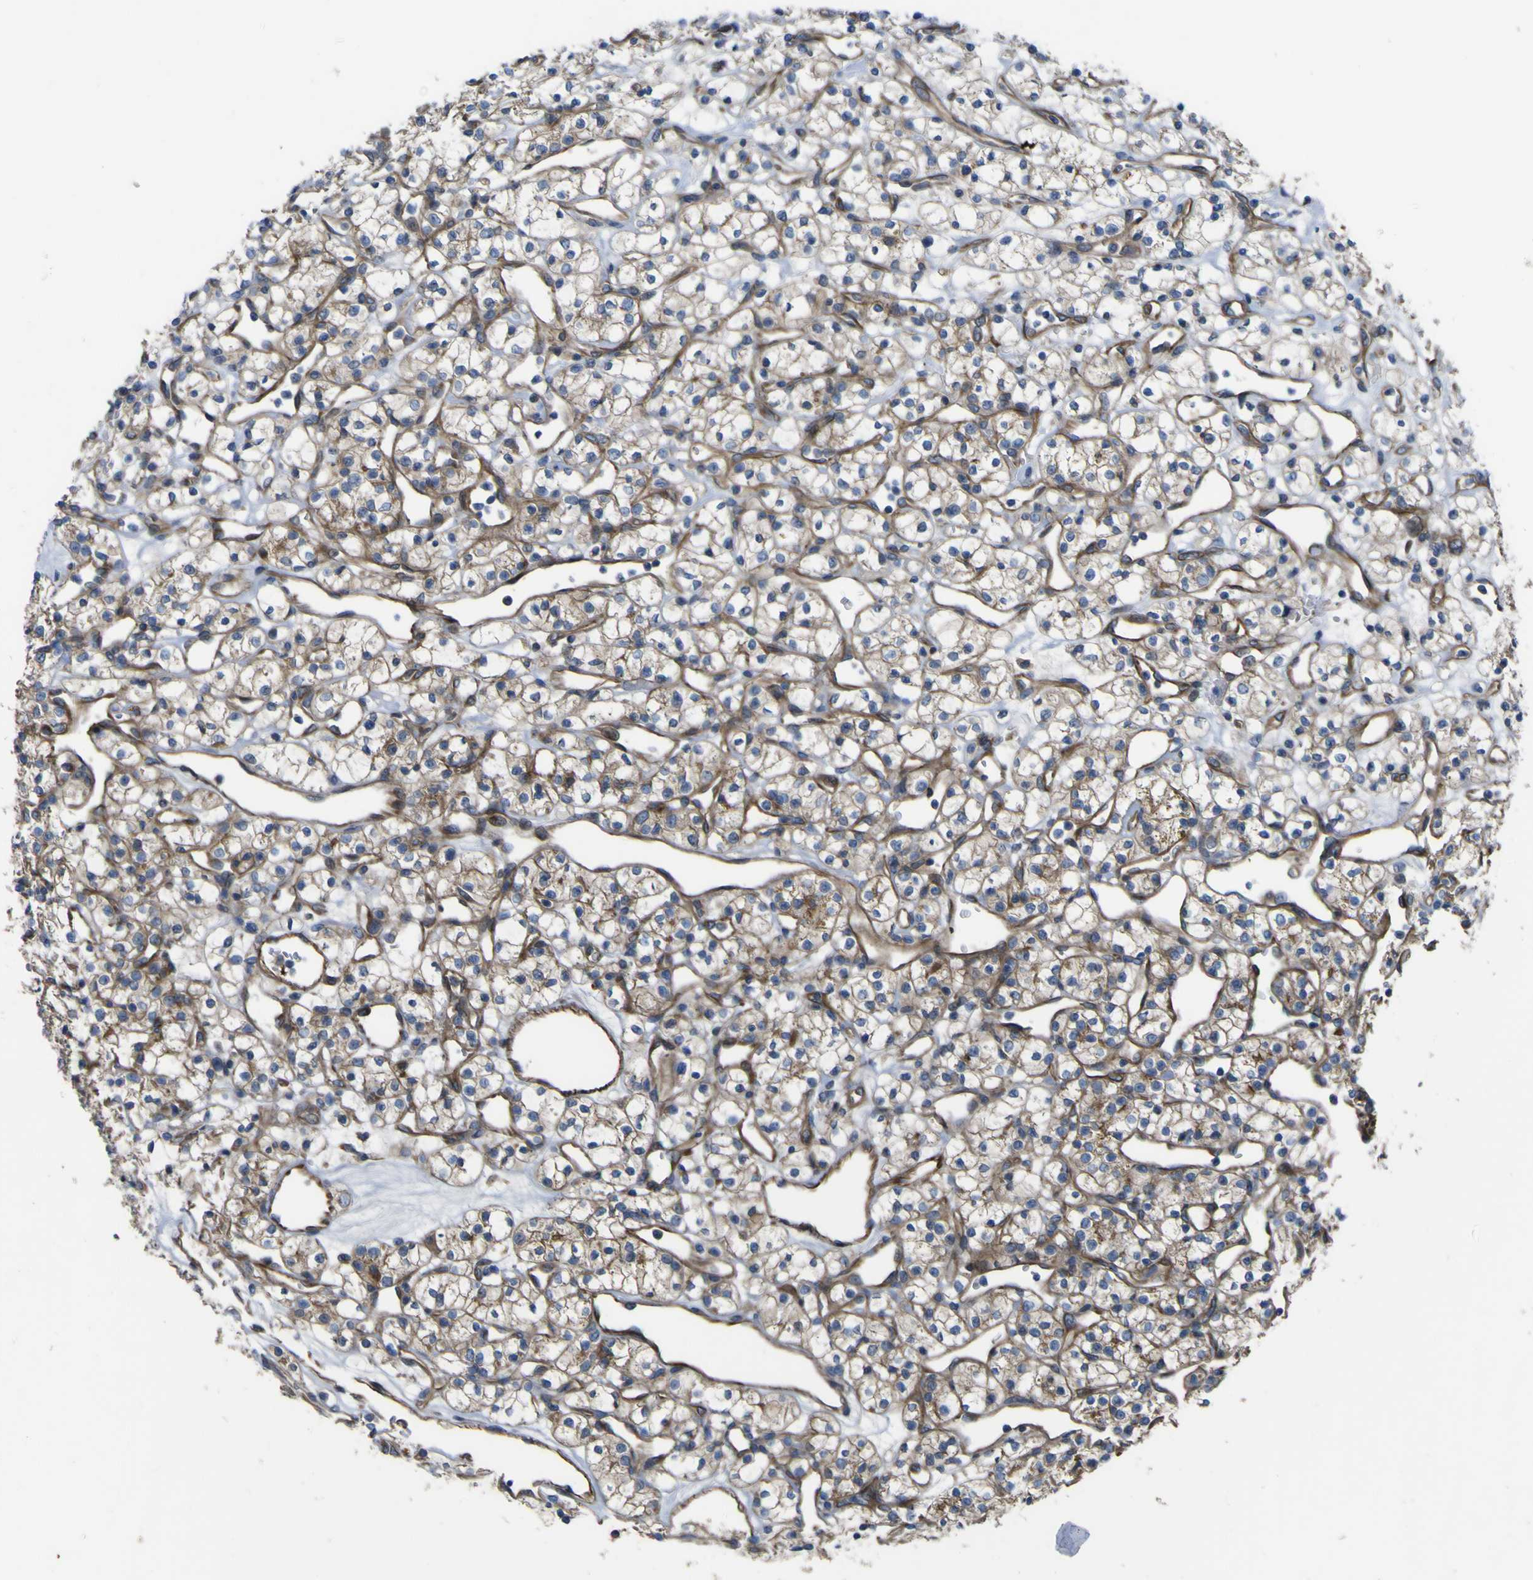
{"staining": {"intensity": "moderate", "quantity": ">75%", "location": "cytoplasmic/membranous"}, "tissue": "renal cancer", "cell_type": "Tumor cells", "image_type": "cancer", "snomed": [{"axis": "morphology", "description": "Adenocarcinoma, NOS"}, {"axis": "topography", "description": "Kidney"}], "caption": "Protein expression analysis of renal adenocarcinoma shows moderate cytoplasmic/membranous staining in about >75% of tumor cells.", "gene": "FBXO30", "patient": {"sex": "female", "age": 60}}